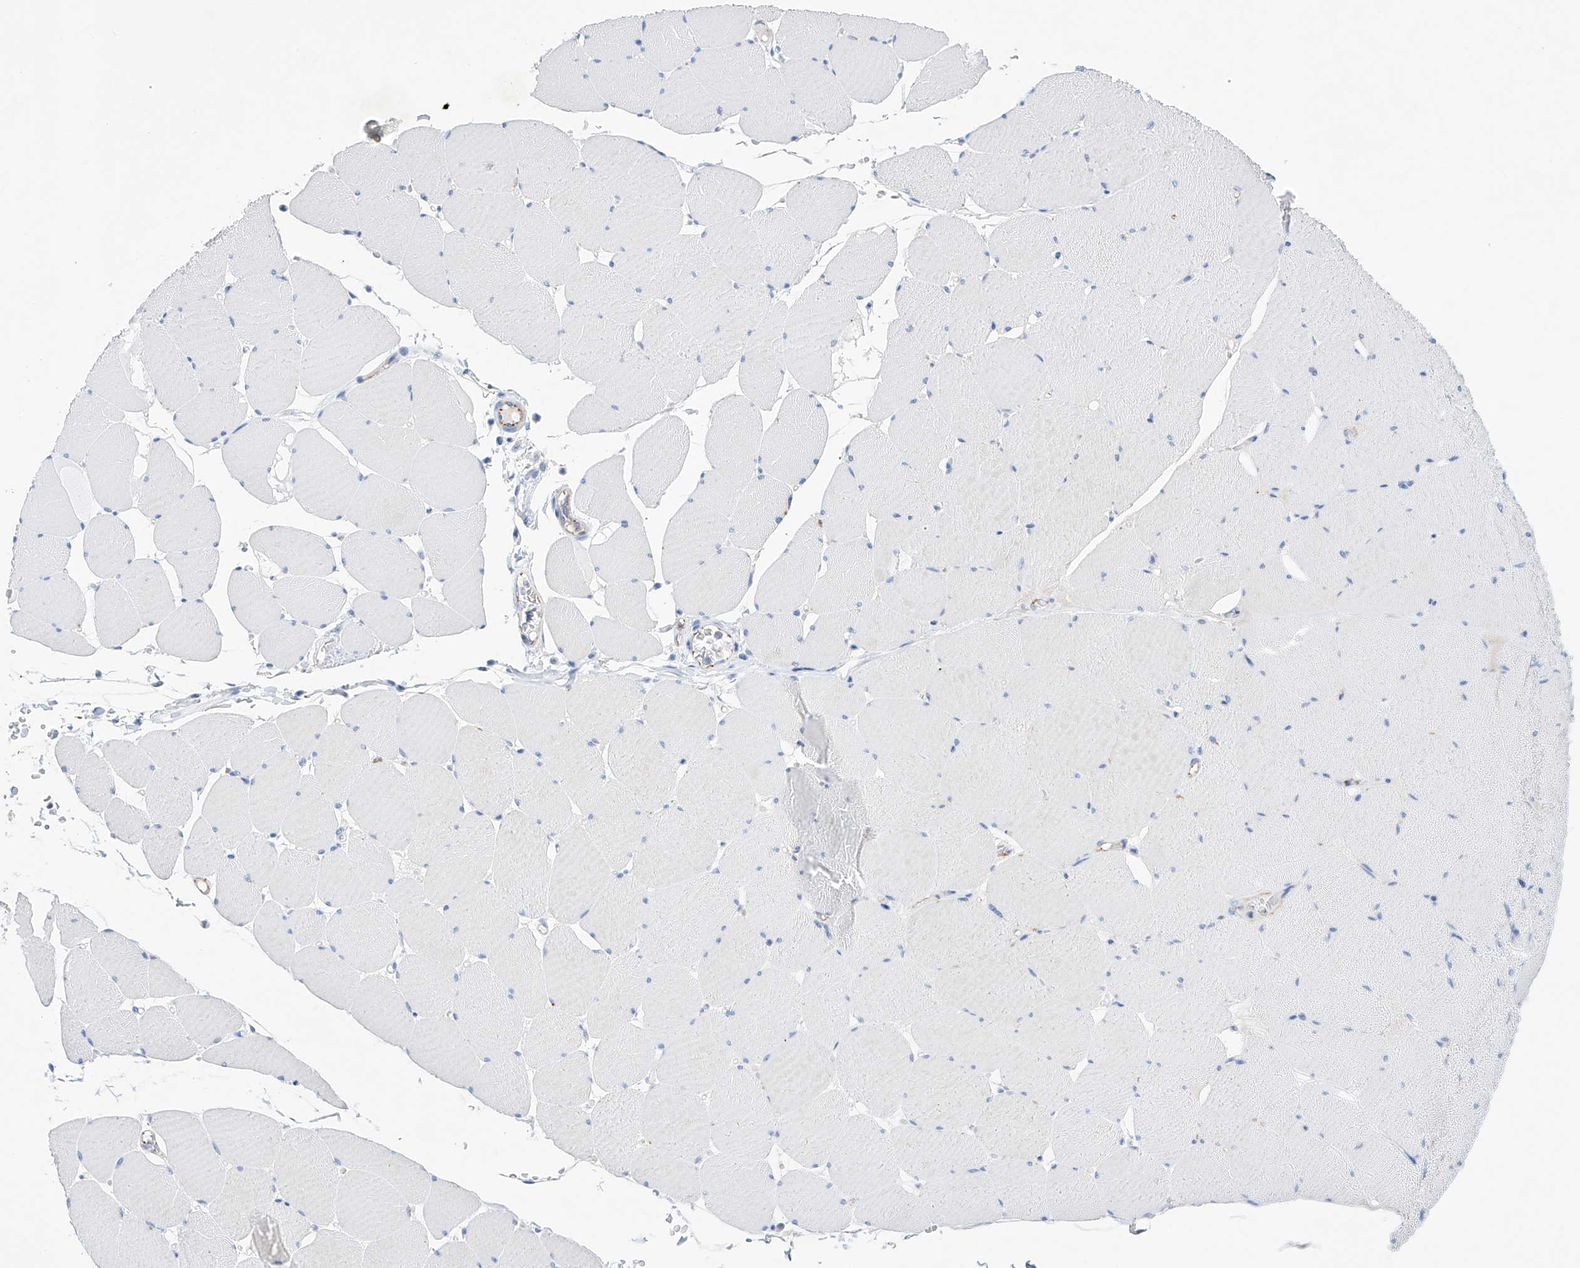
{"staining": {"intensity": "negative", "quantity": "none", "location": "none"}, "tissue": "skeletal muscle", "cell_type": "Myocytes", "image_type": "normal", "snomed": [{"axis": "morphology", "description": "Normal tissue, NOS"}, {"axis": "topography", "description": "Skeletal muscle"}, {"axis": "topography", "description": "Head-Neck"}], "caption": "Immunohistochemistry (IHC) of unremarkable human skeletal muscle reveals no staining in myocytes.", "gene": "ETV7", "patient": {"sex": "male", "age": 66}}